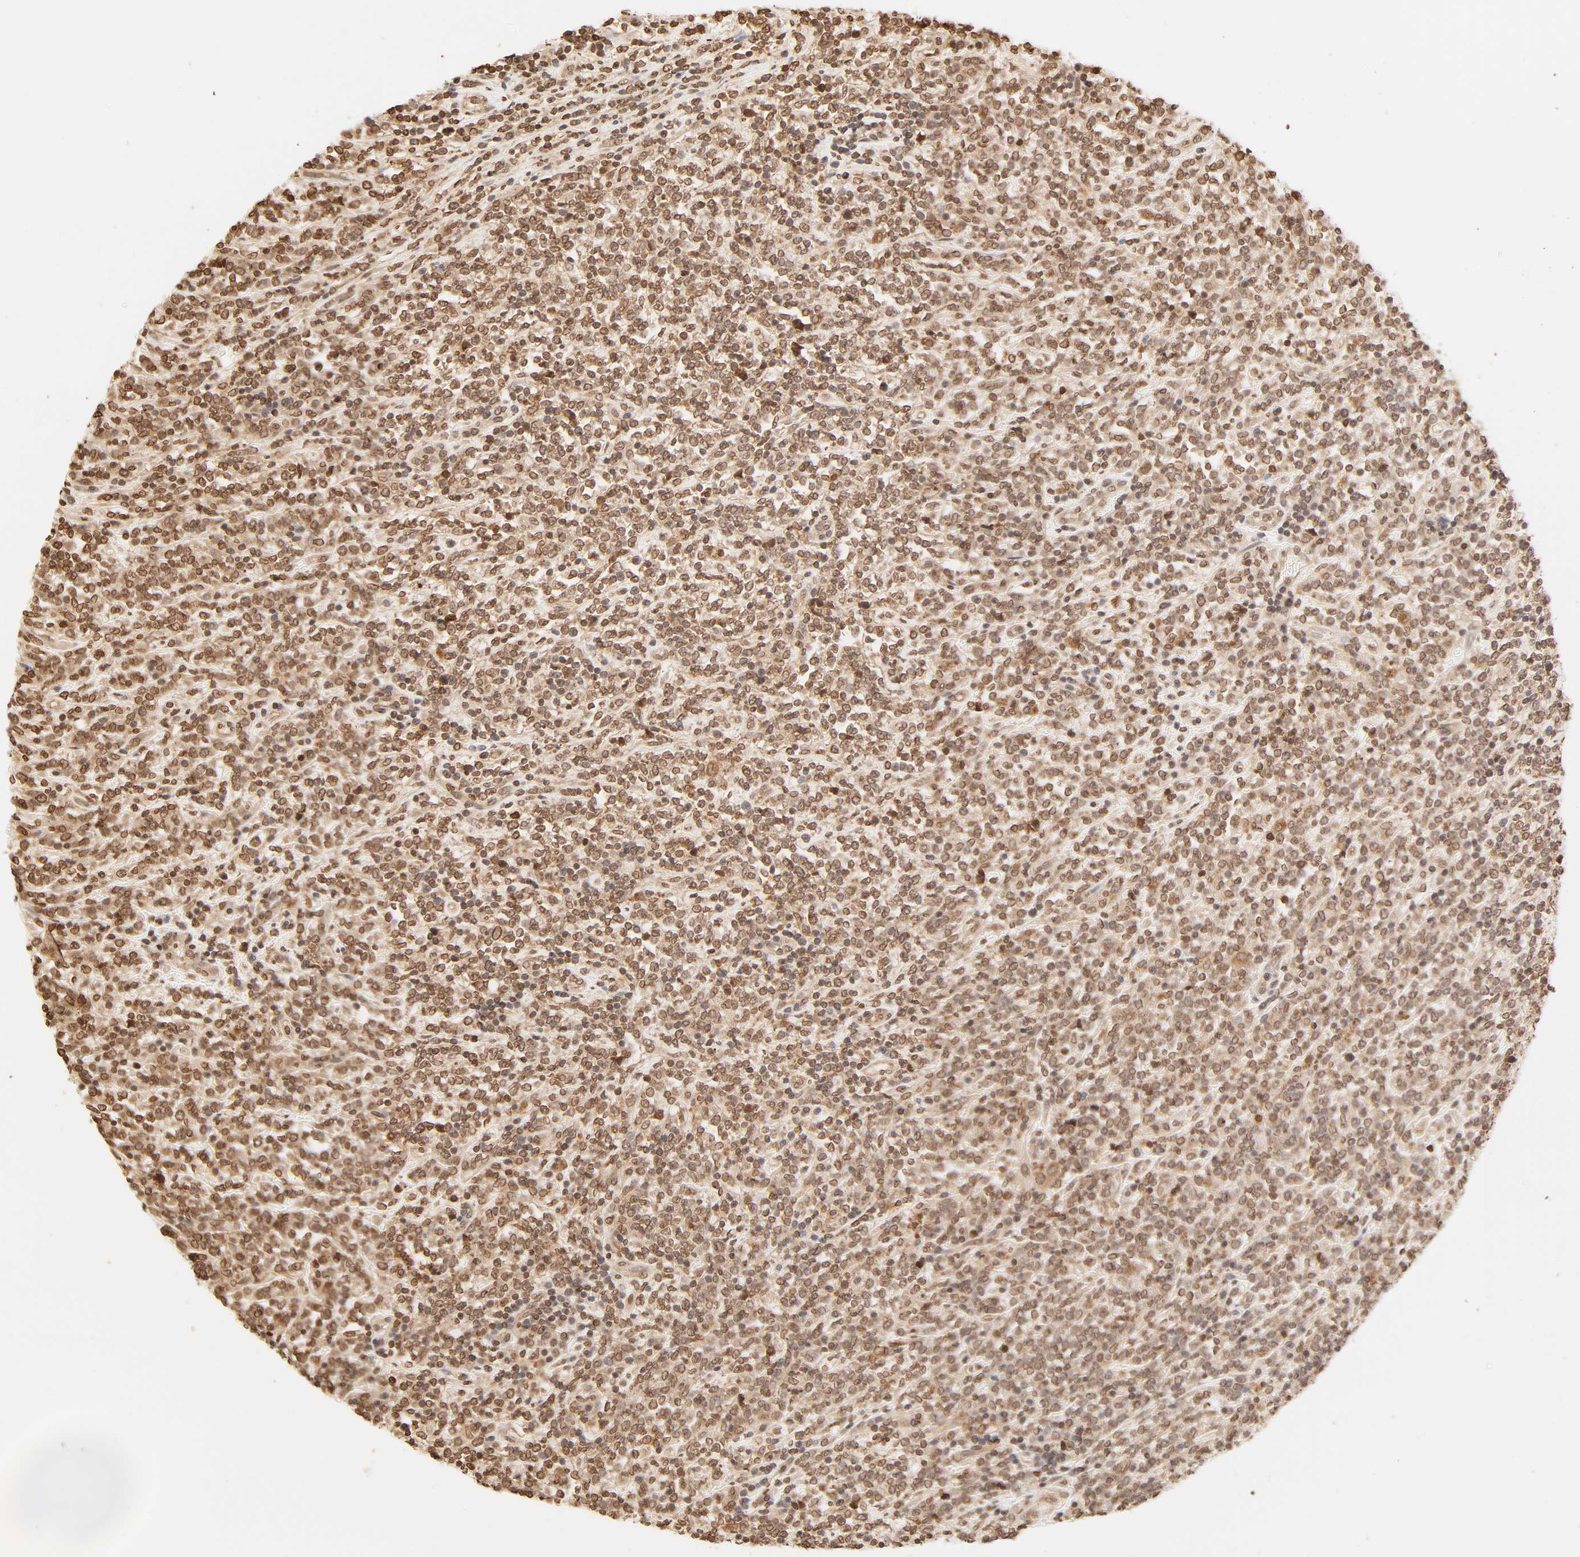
{"staining": {"intensity": "strong", "quantity": ">75%", "location": "cytoplasmic/membranous,nuclear"}, "tissue": "lymphoma", "cell_type": "Tumor cells", "image_type": "cancer", "snomed": [{"axis": "morphology", "description": "Malignant lymphoma, non-Hodgkin's type, High grade"}, {"axis": "topography", "description": "Soft tissue"}], "caption": "Malignant lymphoma, non-Hodgkin's type (high-grade) stained for a protein (brown) exhibits strong cytoplasmic/membranous and nuclear positive staining in about >75% of tumor cells.", "gene": "TBL1X", "patient": {"sex": "male", "age": 18}}